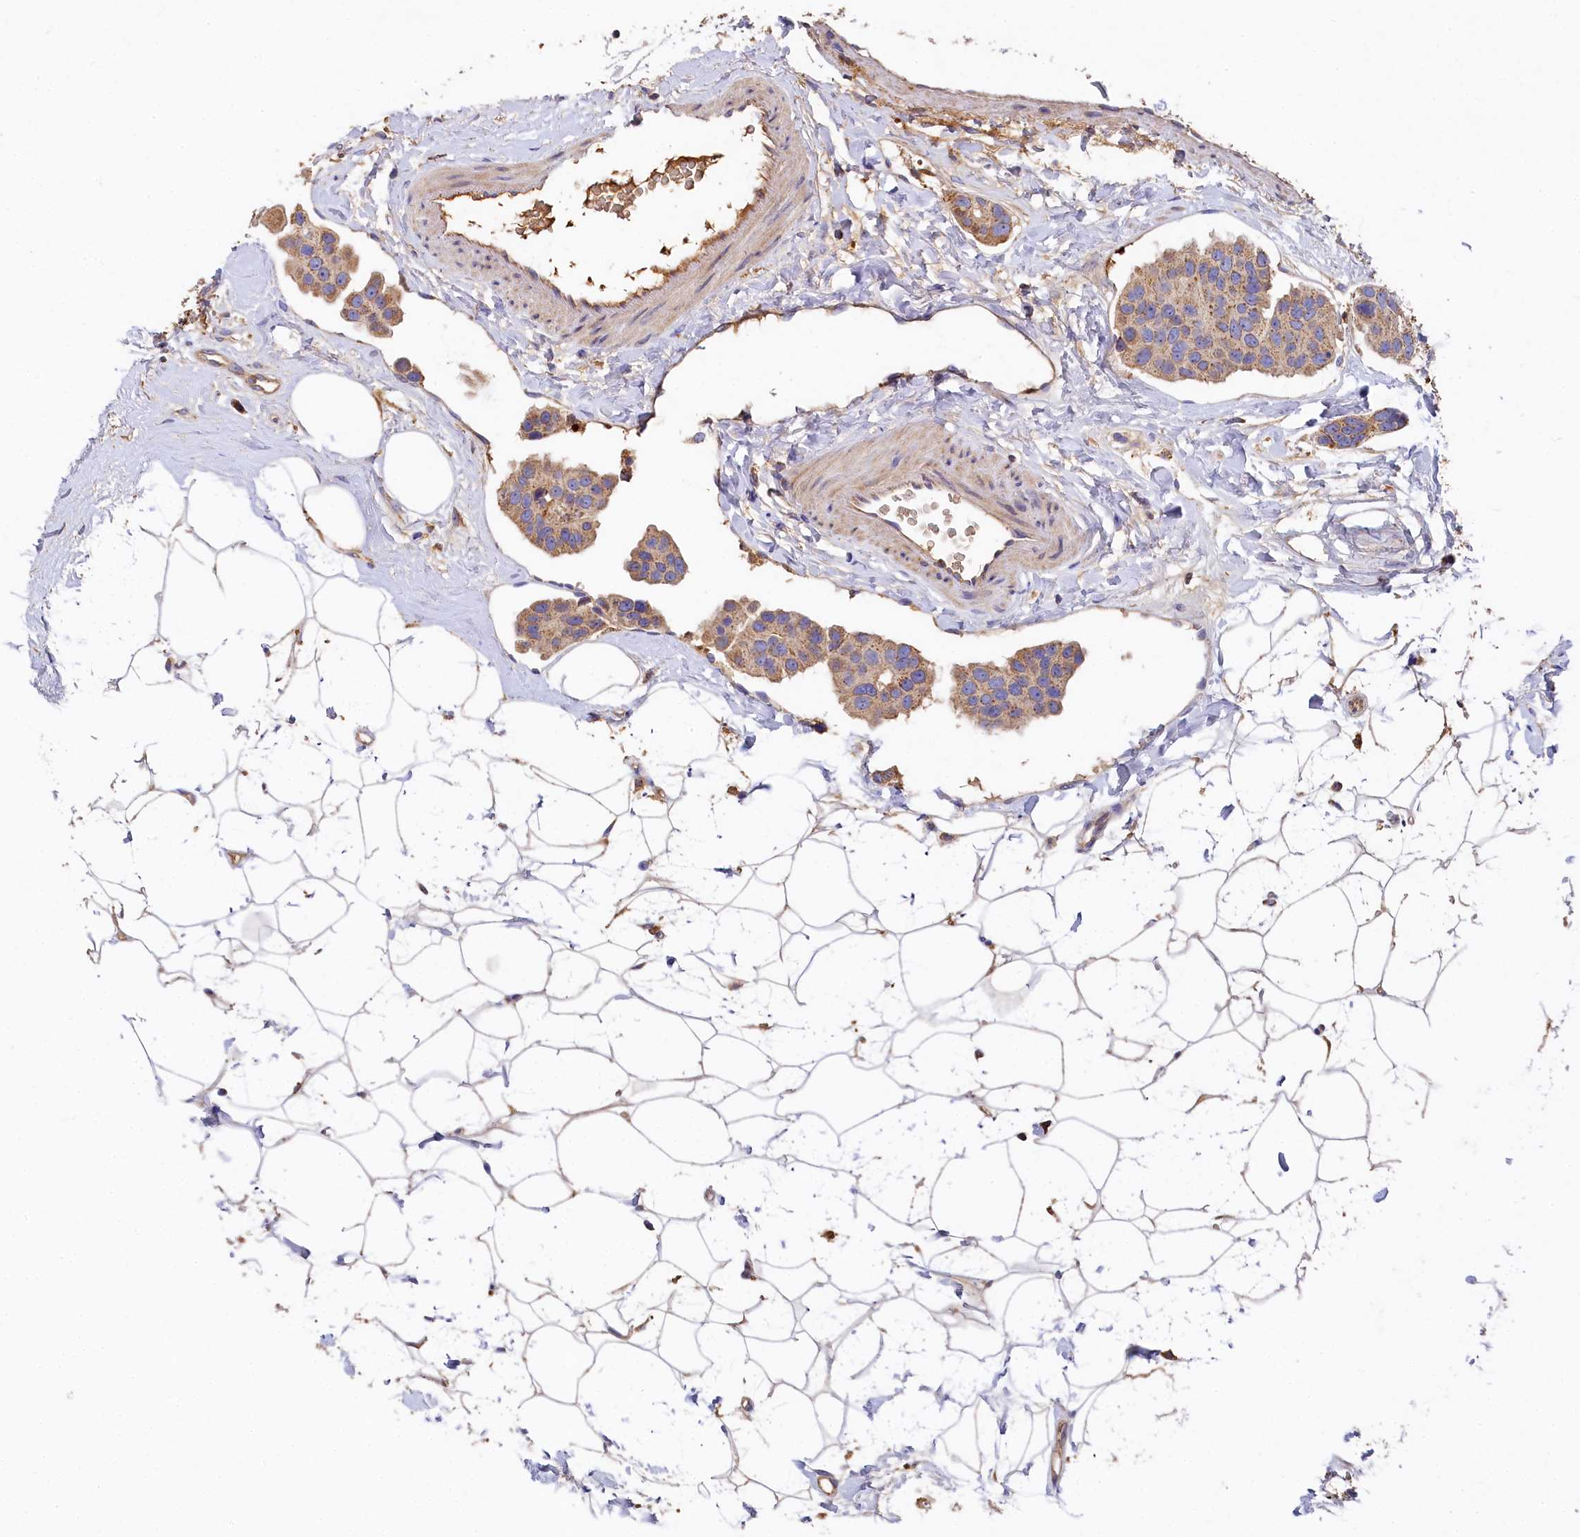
{"staining": {"intensity": "weak", "quantity": ">75%", "location": "cytoplasmic/membranous"}, "tissue": "breast cancer", "cell_type": "Tumor cells", "image_type": "cancer", "snomed": [{"axis": "morphology", "description": "Normal tissue, NOS"}, {"axis": "morphology", "description": "Duct carcinoma"}, {"axis": "topography", "description": "Breast"}], "caption": "IHC (DAB) staining of human breast cancer (infiltrating ductal carcinoma) reveals weak cytoplasmic/membranous protein expression in about >75% of tumor cells. (DAB (3,3'-diaminobenzidine) IHC with brightfield microscopy, high magnification).", "gene": "SEC31B", "patient": {"sex": "female", "age": 39}}